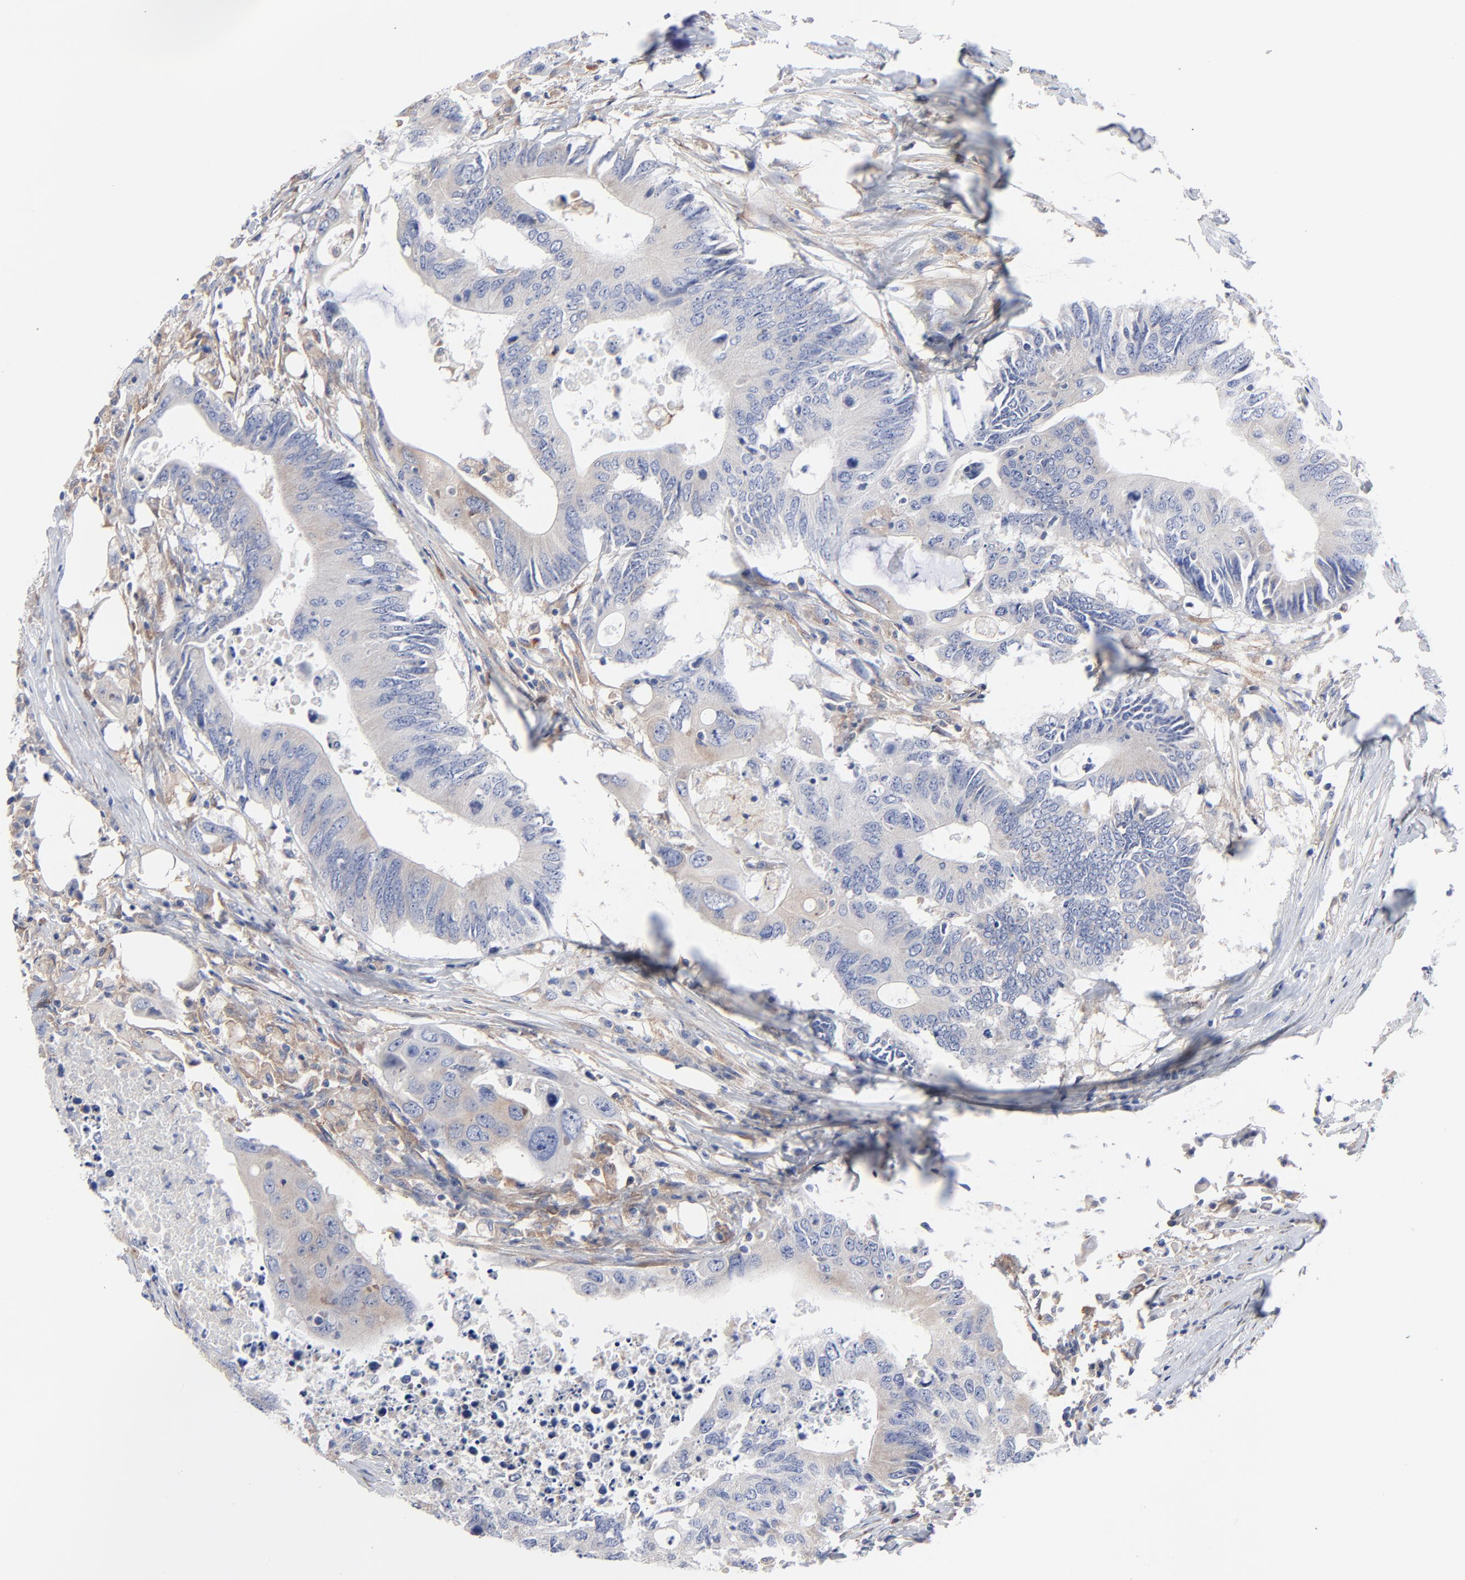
{"staining": {"intensity": "weak", "quantity": "25%-75%", "location": "cytoplasmic/membranous"}, "tissue": "colorectal cancer", "cell_type": "Tumor cells", "image_type": "cancer", "snomed": [{"axis": "morphology", "description": "Adenocarcinoma, NOS"}, {"axis": "topography", "description": "Colon"}], "caption": "Immunohistochemistry (IHC) of adenocarcinoma (colorectal) reveals low levels of weak cytoplasmic/membranous expression in approximately 25%-75% of tumor cells.", "gene": "STAT2", "patient": {"sex": "male", "age": 71}}